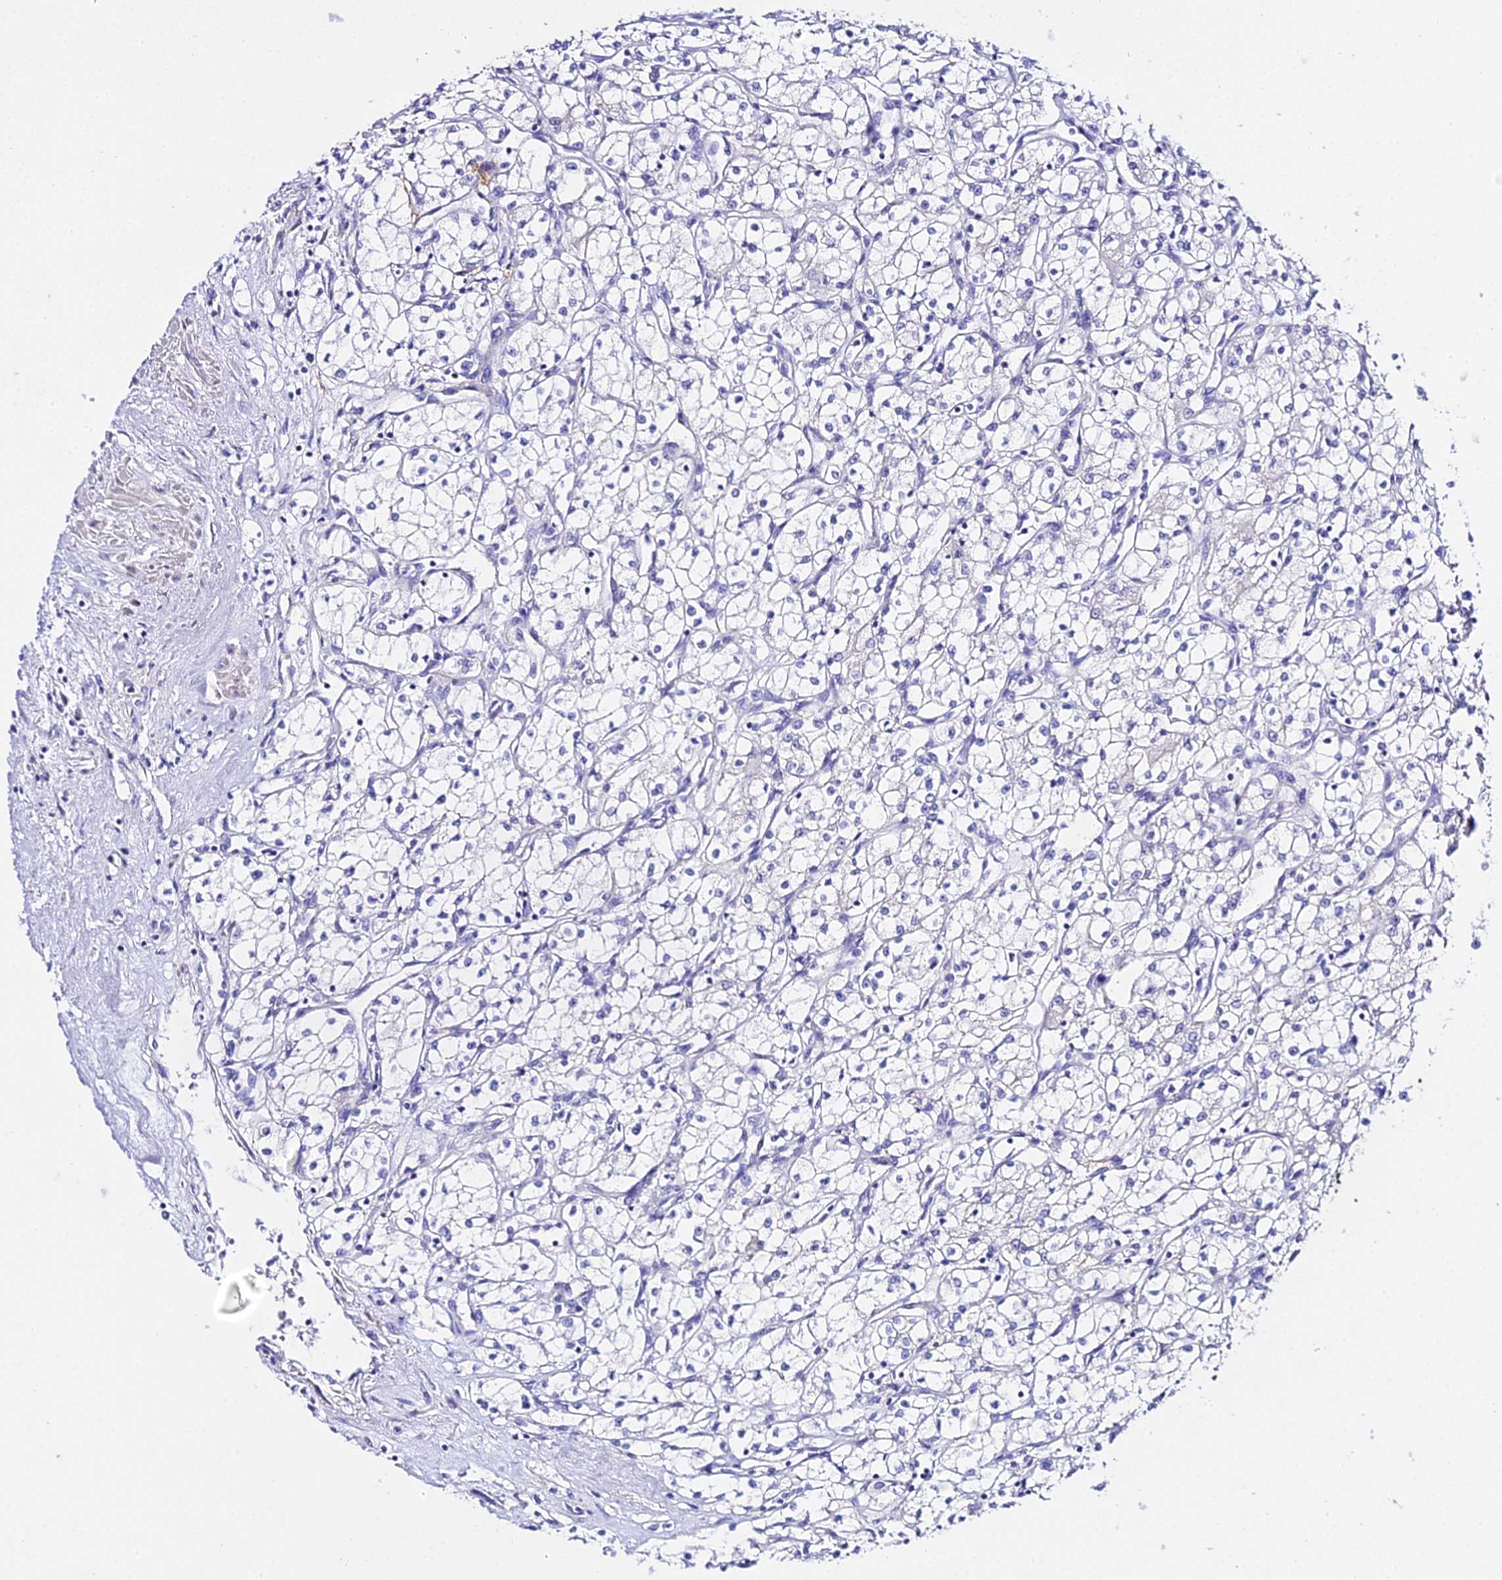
{"staining": {"intensity": "negative", "quantity": "none", "location": "none"}, "tissue": "renal cancer", "cell_type": "Tumor cells", "image_type": "cancer", "snomed": [{"axis": "morphology", "description": "Adenocarcinoma, NOS"}, {"axis": "topography", "description": "Kidney"}], "caption": "IHC micrograph of human renal cancer stained for a protein (brown), which shows no staining in tumor cells.", "gene": "TMEM117", "patient": {"sex": "male", "age": 59}}